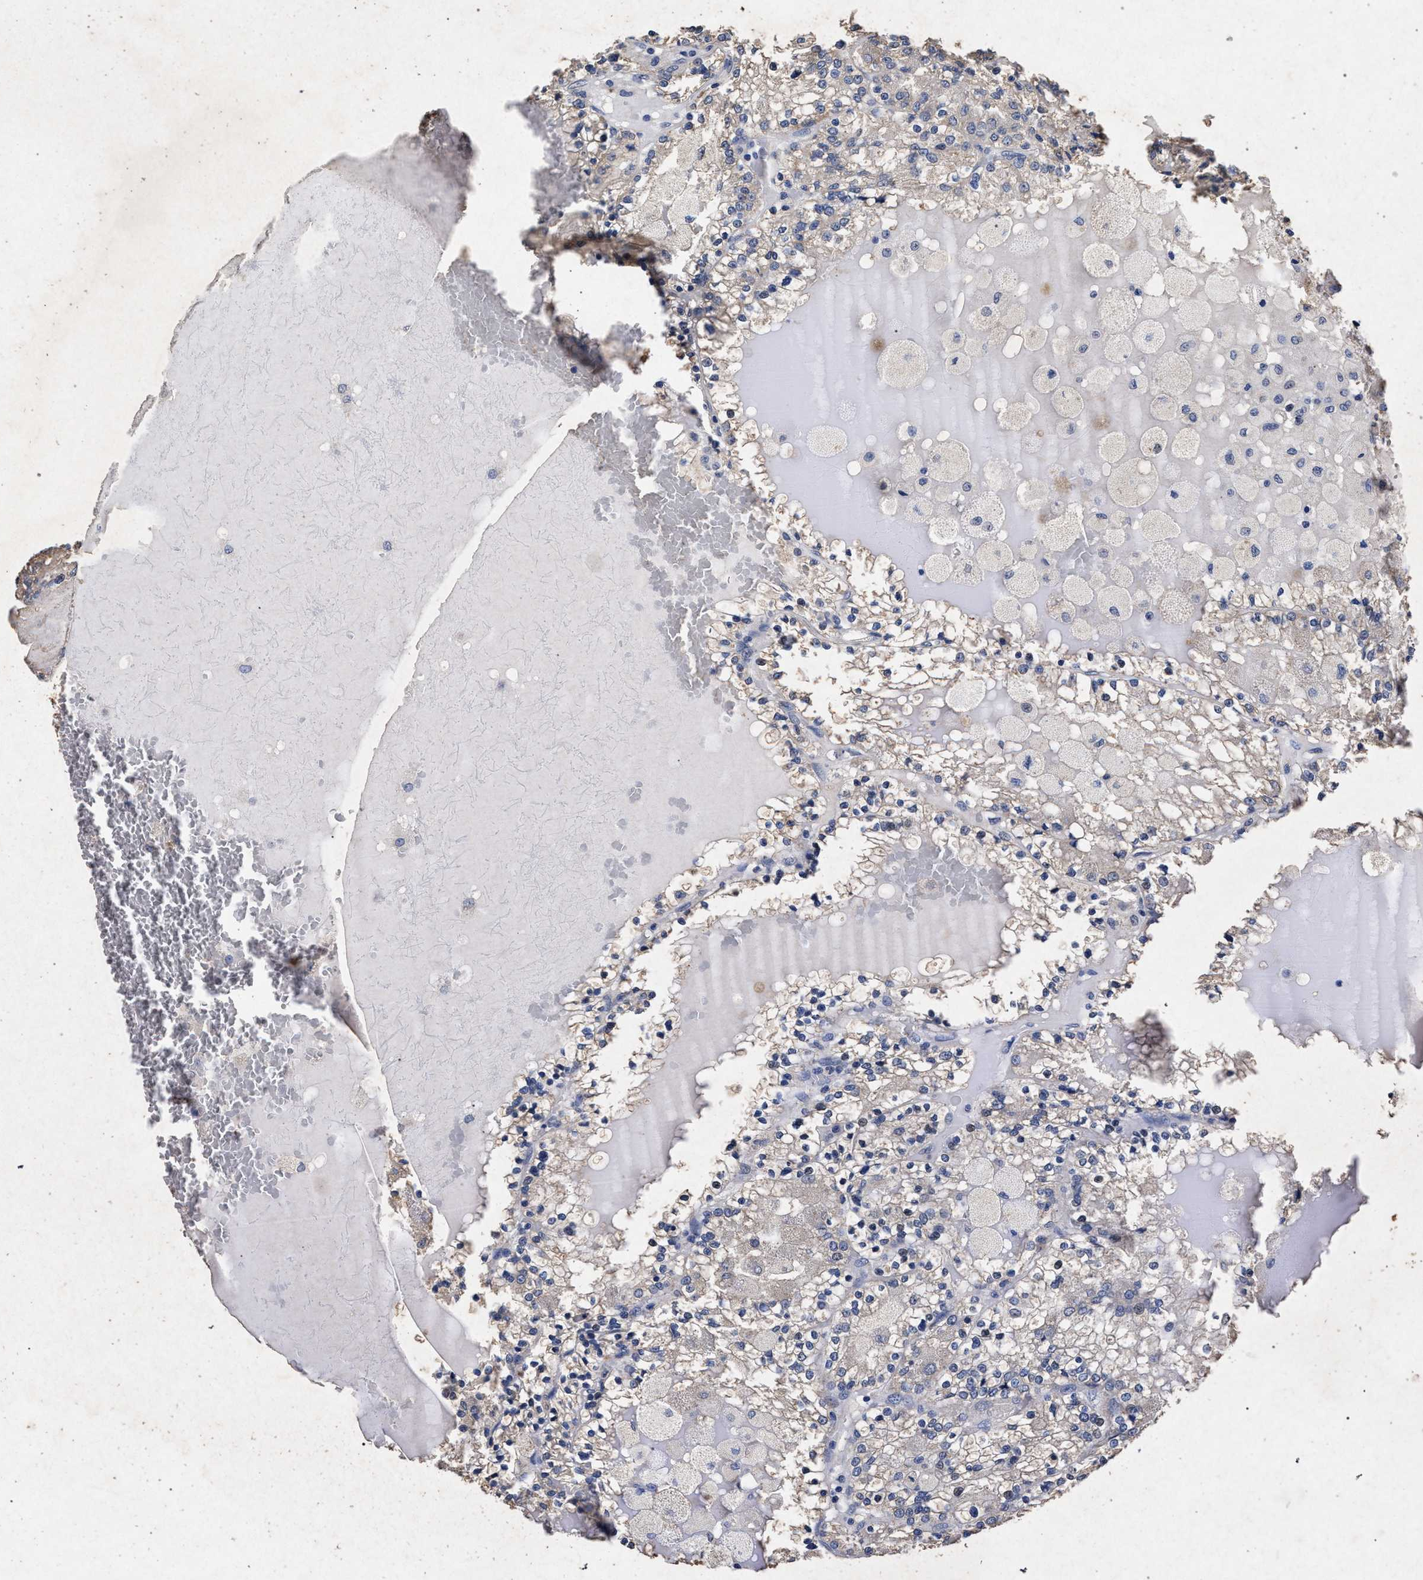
{"staining": {"intensity": "negative", "quantity": "none", "location": "none"}, "tissue": "renal cancer", "cell_type": "Tumor cells", "image_type": "cancer", "snomed": [{"axis": "morphology", "description": "Adenocarcinoma, NOS"}, {"axis": "topography", "description": "Kidney"}], "caption": "There is no significant expression in tumor cells of renal adenocarcinoma.", "gene": "ATP1A2", "patient": {"sex": "female", "age": 56}}